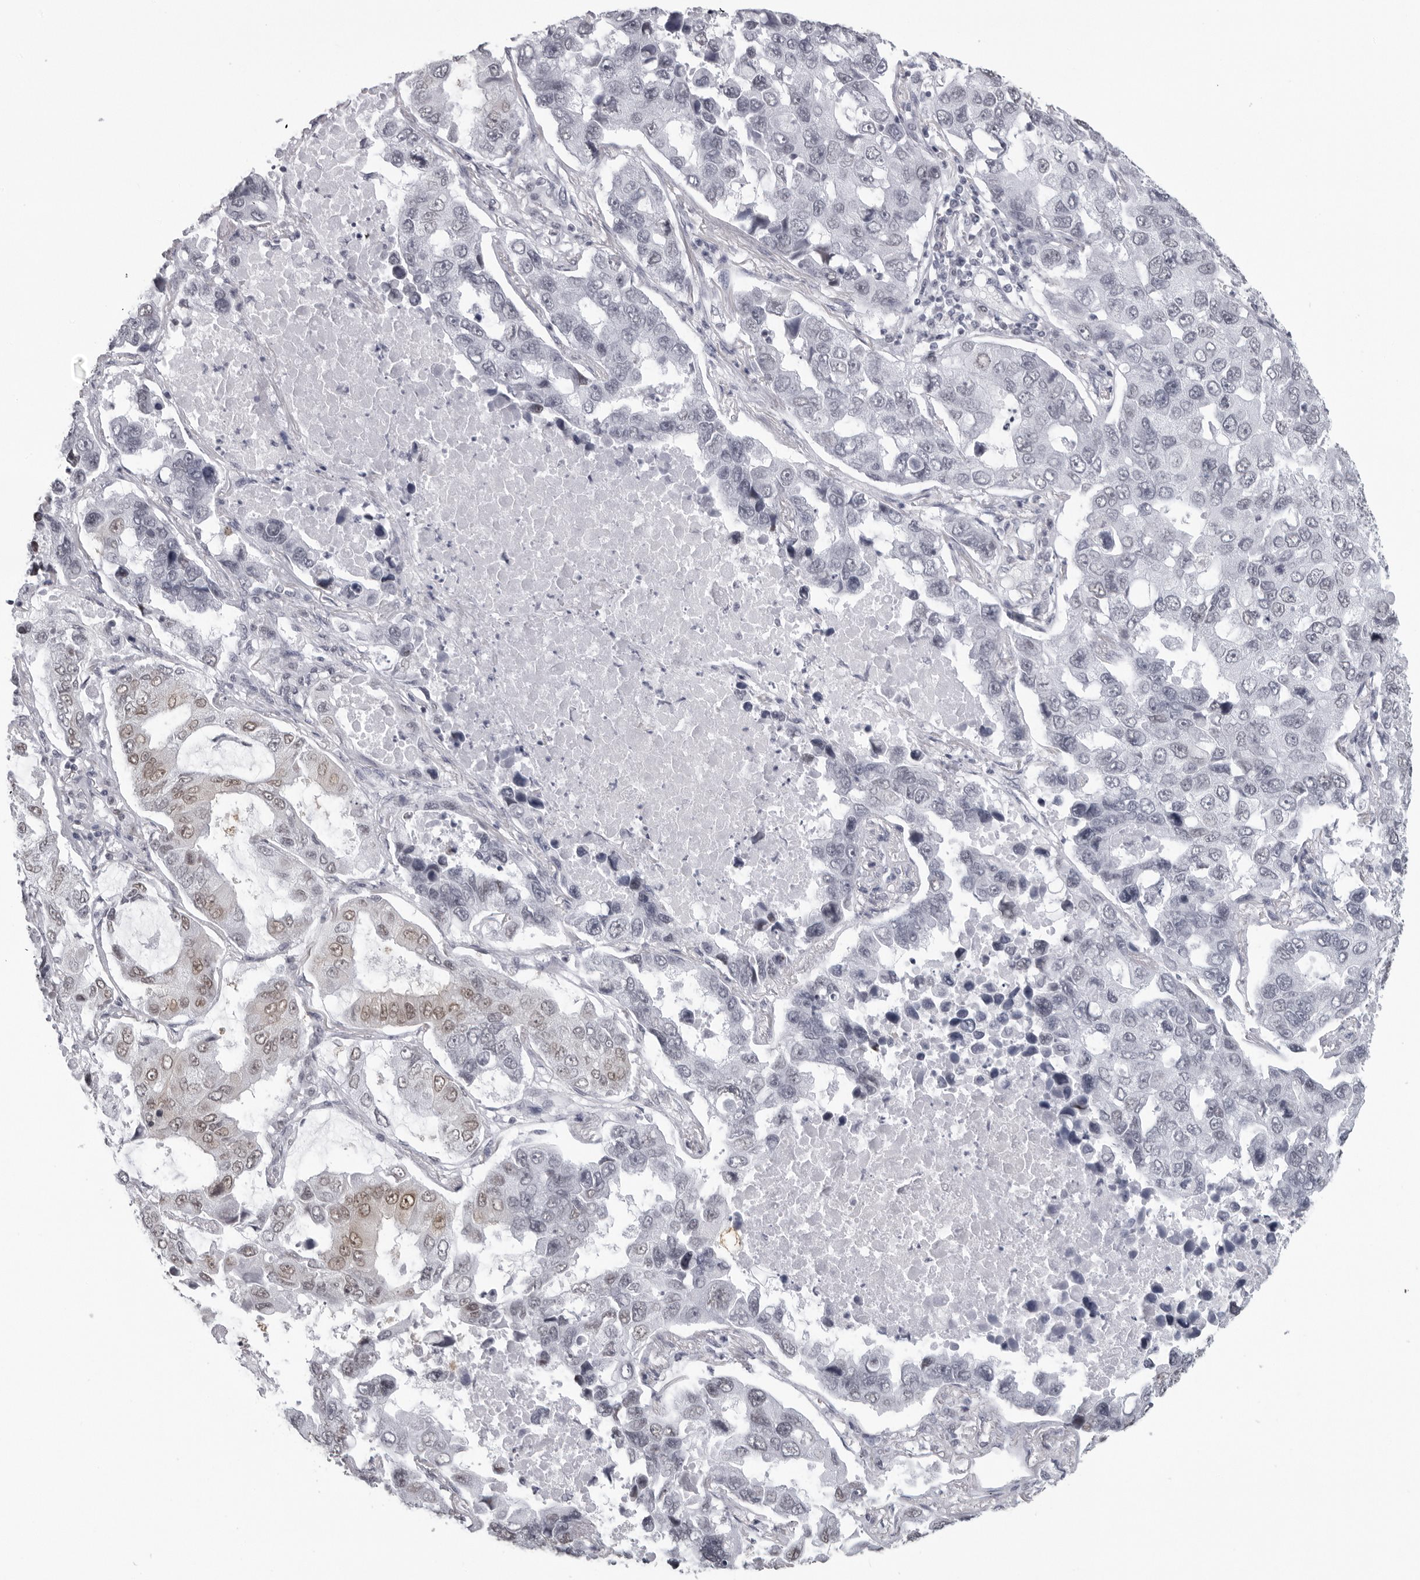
{"staining": {"intensity": "weak", "quantity": "<25%", "location": "nuclear"}, "tissue": "lung cancer", "cell_type": "Tumor cells", "image_type": "cancer", "snomed": [{"axis": "morphology", "description": "Adenocarcinoma, NOS"}, {"axis": "topography", "description": "Lung"}], "caption": "The immunohistochemistry (IHC) micrograph has no significant staining in tumor cells of lung cancer (adenocarcinoma) tissue.", "gene": "ESPN", "patient": {"sex": "male", "age": 64}}